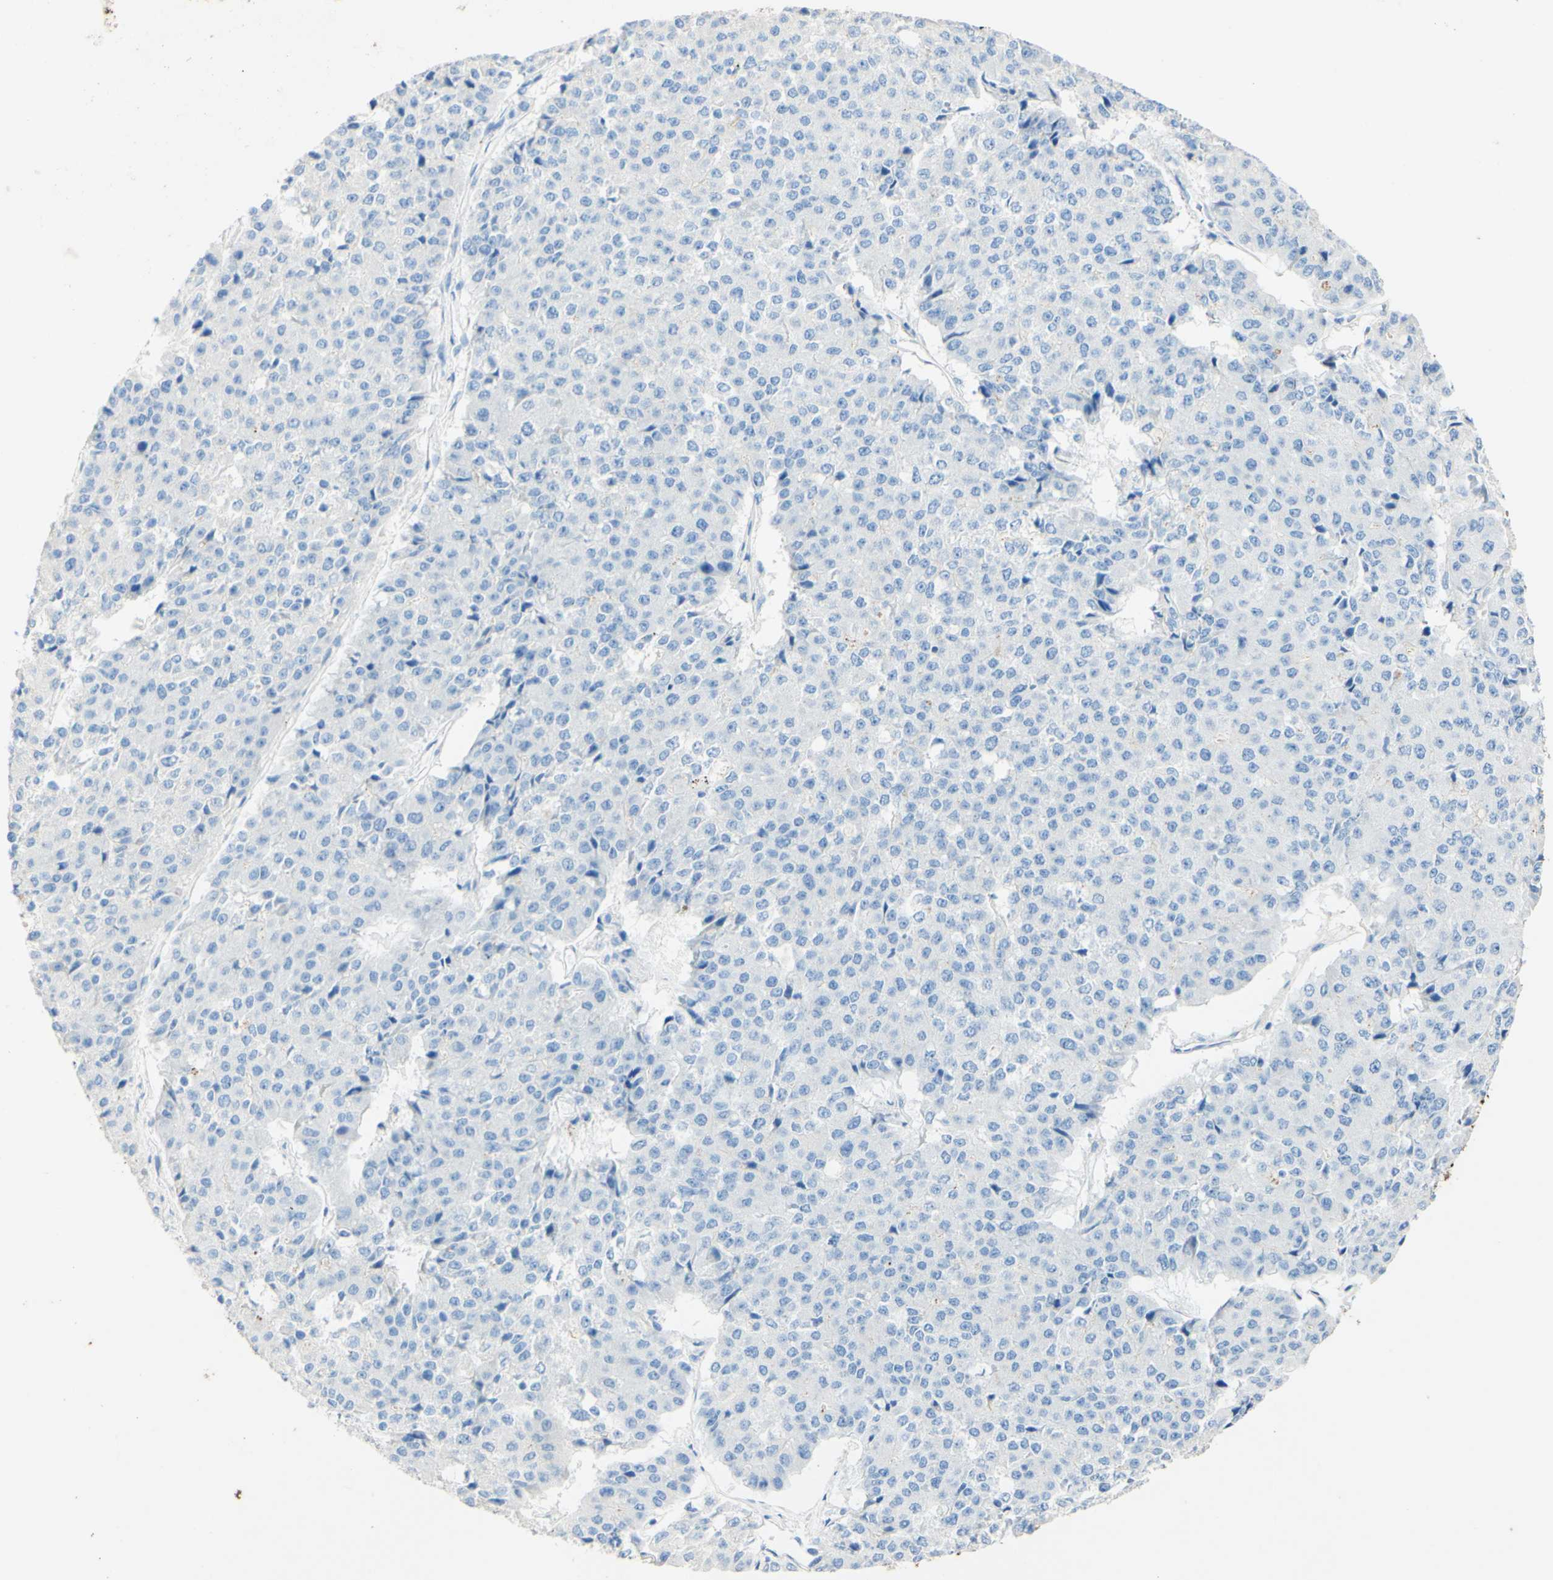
{"staining": {"intensity": "negative", "quantity": "none", "location": "none"}, "tissue": "pancreatic cancer", "cell_type": "Tumor cells", "image_type": "cancer", "snomed": [{"axis": "morphology", "description": "Adenocarcinoma, NOS"}, {"axis": "topography", "description": "Pancreas"}], "caption": "Tumor cells are negative for protein expression in human adenocarcinoma (pancreatic).", "gene": "PIGR", "patient": {"sex": "male", "age": 50}}